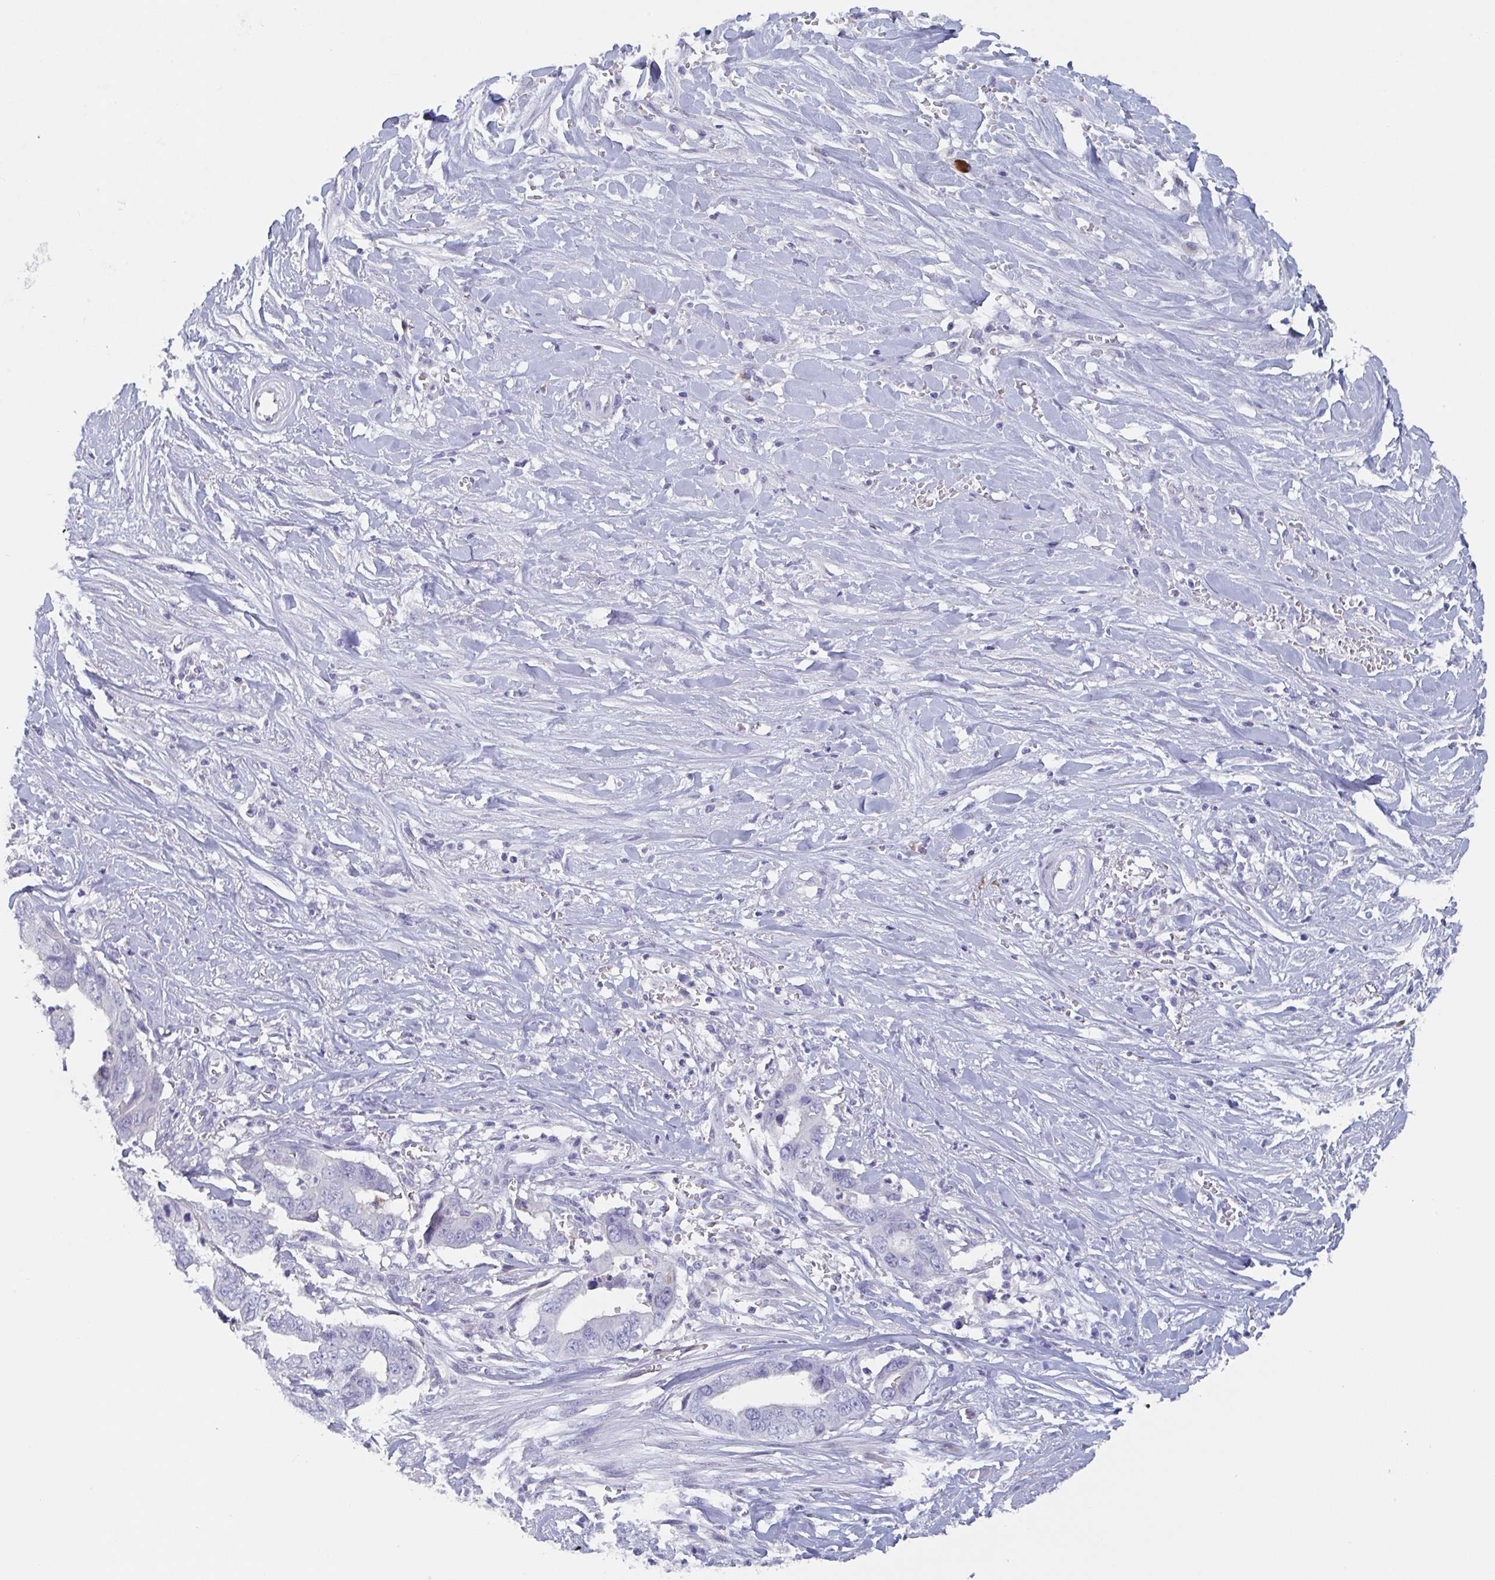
{"staining": {"intensity": "negative", "quantity": "none", "location": "none"}, "tissue": "liver cancer", "cell_type": "Tumor cells", "image_type": "cancer", "snomed": [{"axis": "morphology", "description": "Cholangiocarcinoma"}, {"axis": "topography", "description": "Liver"}], "caption": "Immunohistochemical staining of human cholangiocarcinoma (liver) shows no significant staining in tumor cells. (Immunohistochemistry (ihc), brightfield microscopy, high magnification).", "gene": "NT5C3B", "patient": {"sex": "female", "age": 79}}